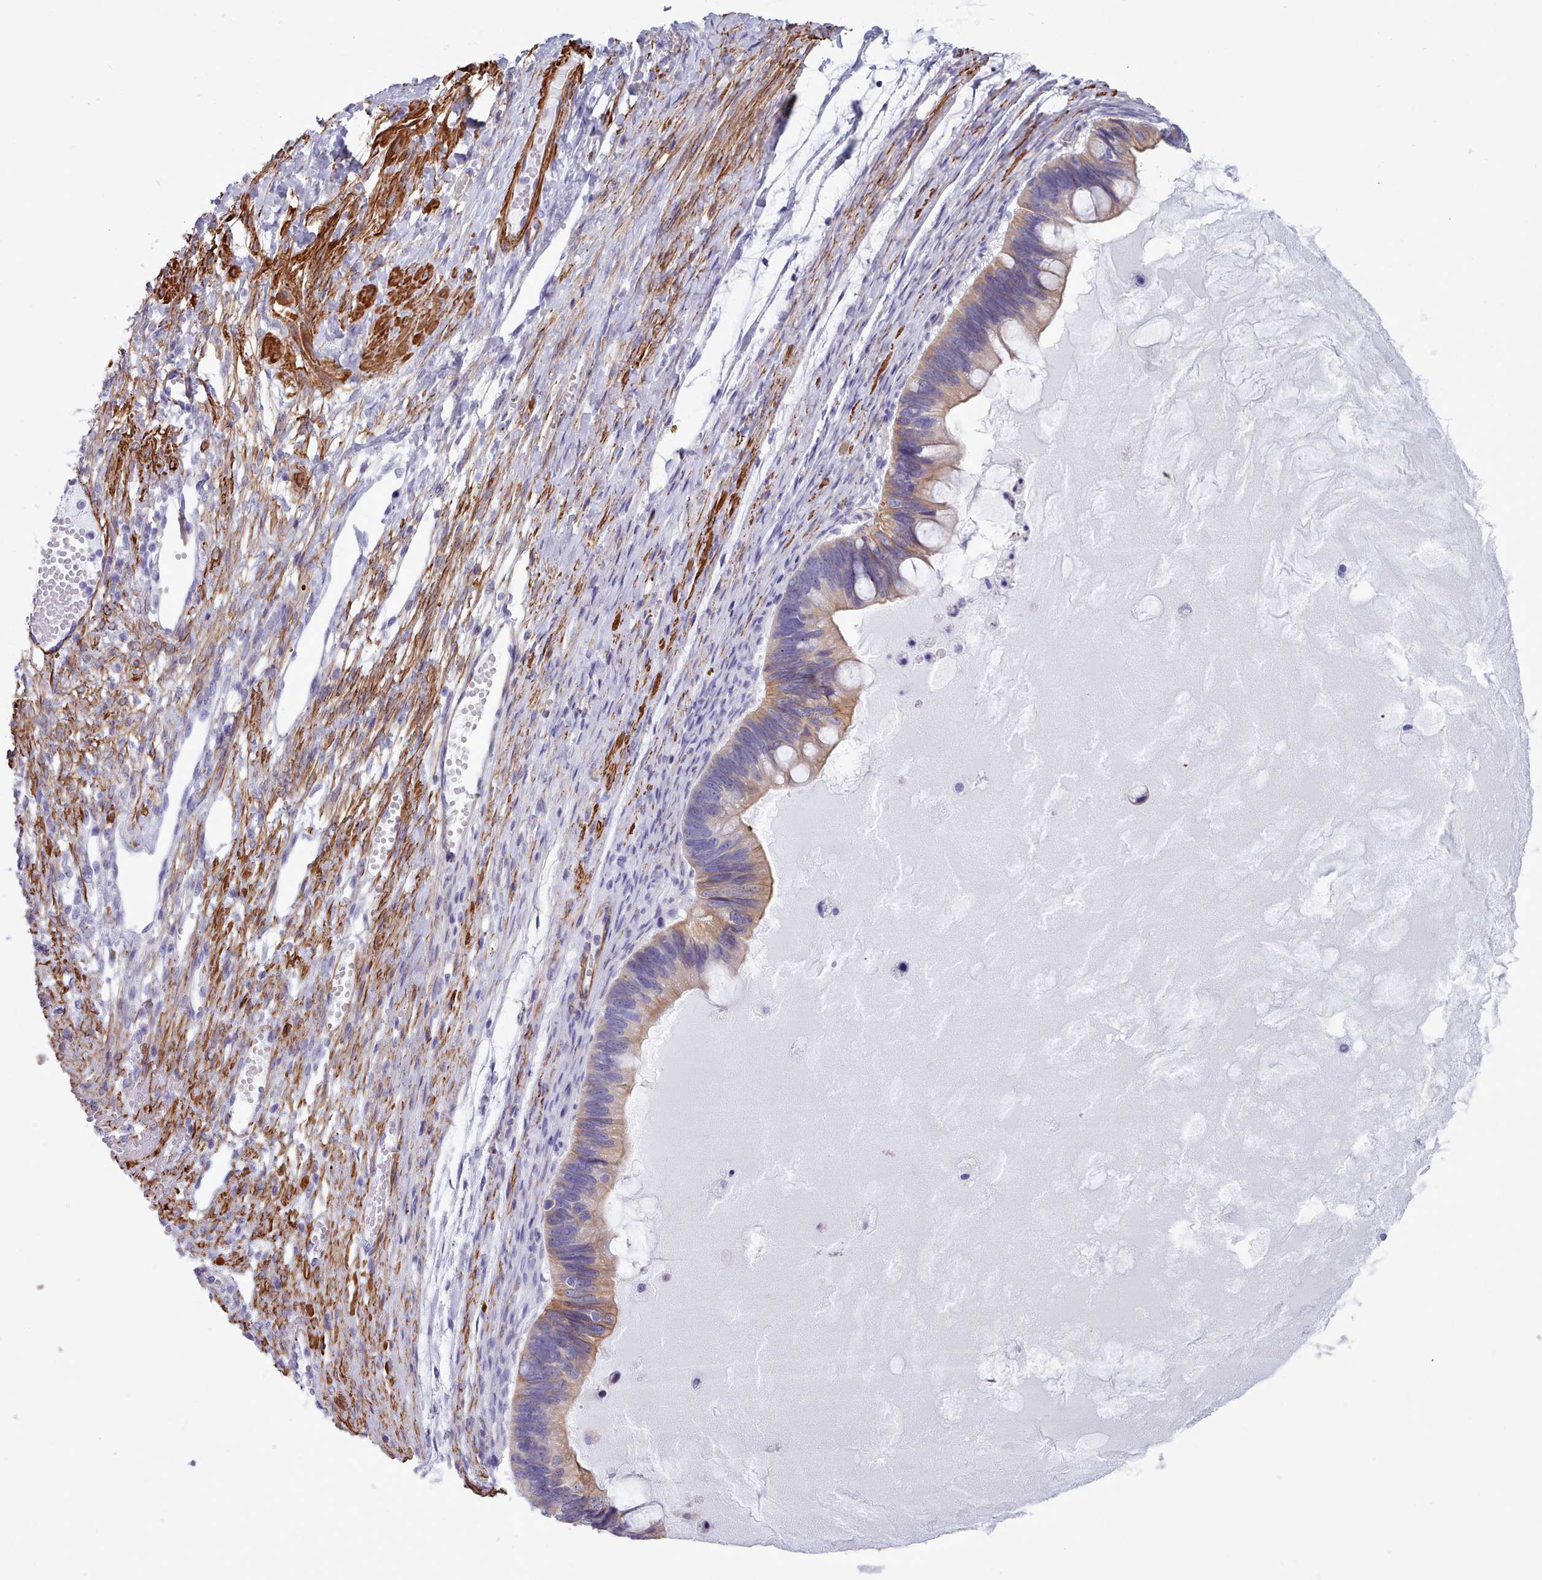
{"staining": {"intensity": "moderate", "quantity": "25%-75%", "location": "cytoplasmic/membranous"}, "tissue": "ovarian cancer", "cell_type": "Tumor cells", "image_type": "cancer", "snomed": [{"axis": "morphology", "description": "Cystadenocarcinoma, mucinous, NOS"}, {"axis": "topography", "description": "Ovary"}], "caption": "There is medium levels of moderate cytoplasmic/membranous positivity in tumor cells of ovarian cancer (mucinous cystadenocarcinoma), as demonstrated by immunohistochemical staining (brown color).", "gene": "FPGS", "patient": {"sex": "female", "age": 61}}